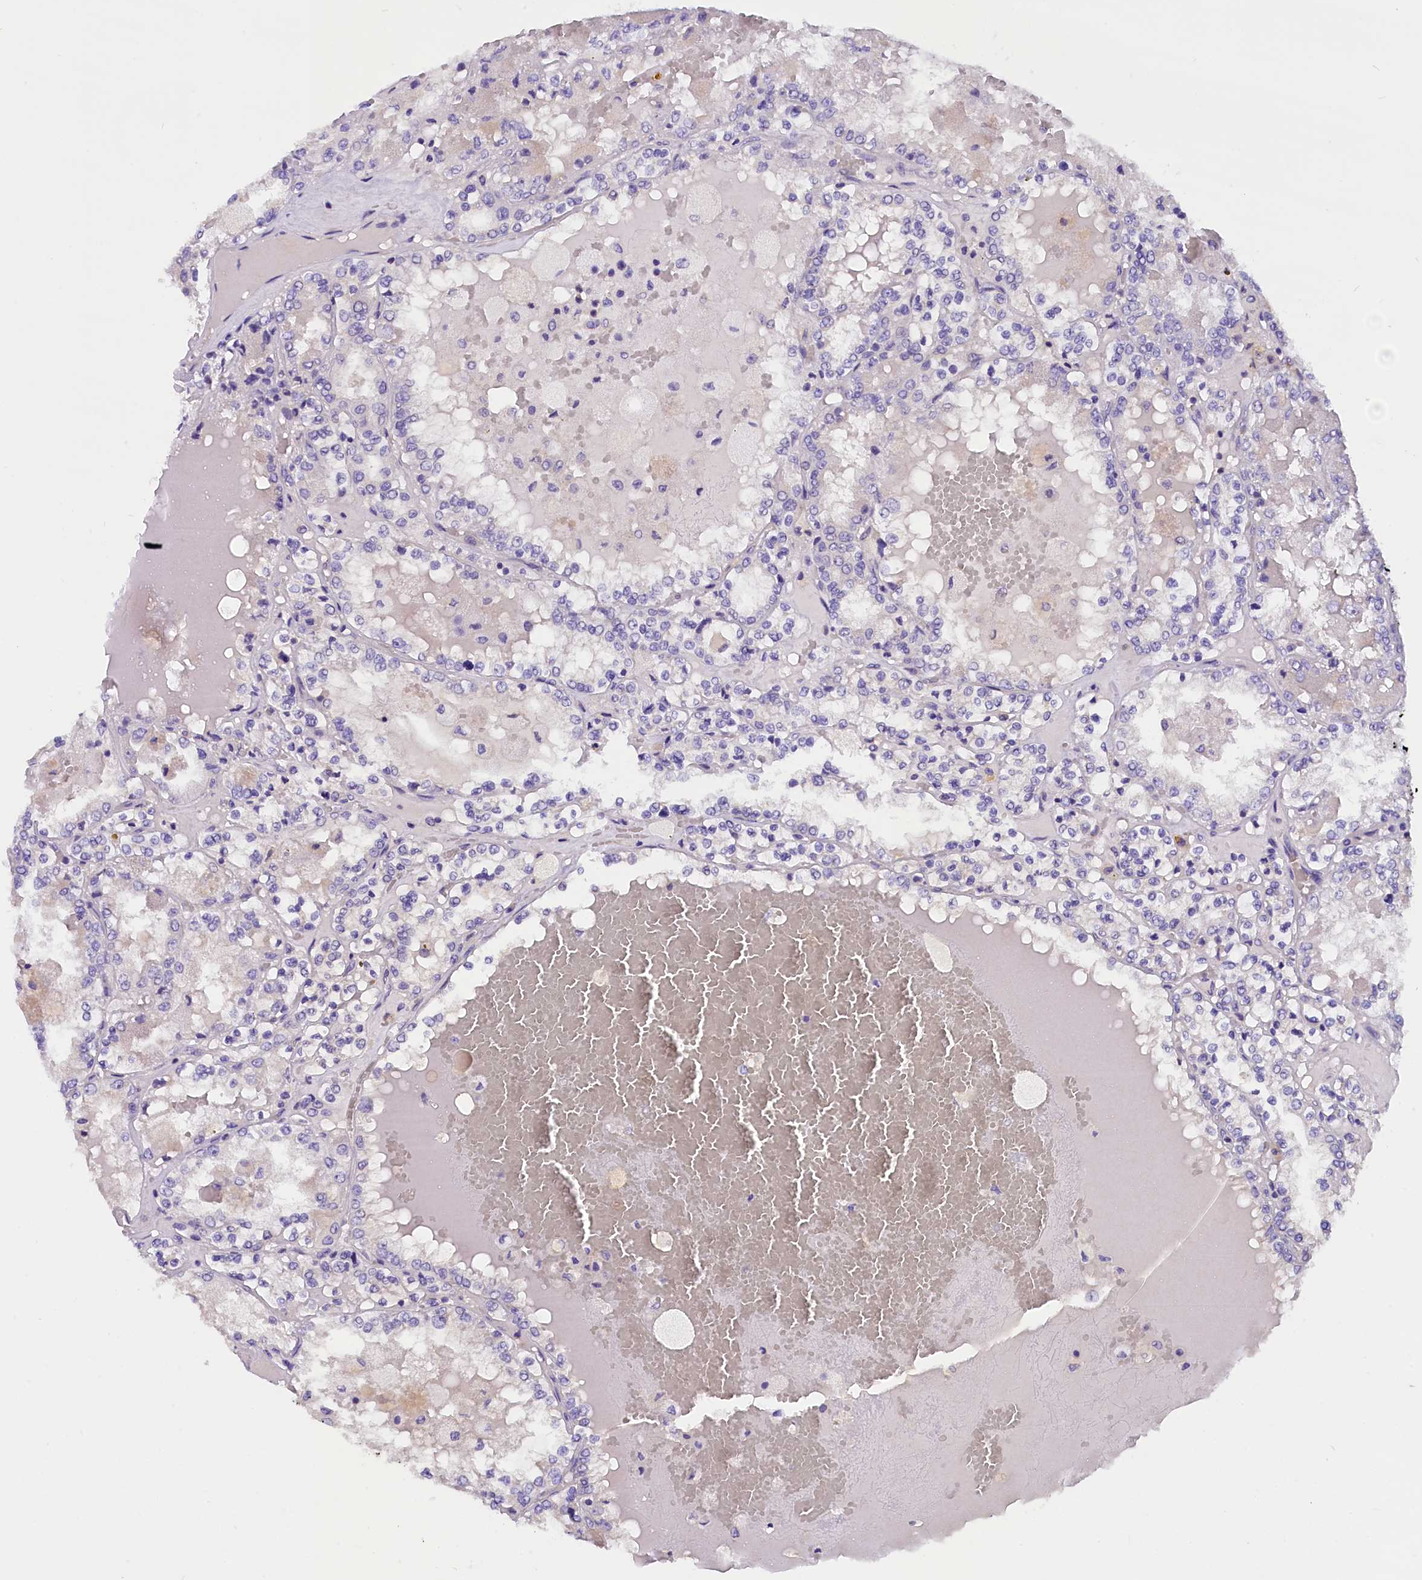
{"staining": {"intensity": "negative", "quantity": "none", "location": "none"}, "tissue": "renal cancer", "cell_type": "Tumor cells", "image_type": "cancer", "snomed": [{"axis": "morphology", "description": "Adenocarcinoma, NOS"}, {"axis": "topography", "description": "Kidney"}], "caption": "IHC micrograph of renal cancer (adenocarcinoma) stained for a protein (brown), which demonstrates no staining in tumor cells.", "gene": "AP3B2", "patient": {"sex": "female", "age": 56}}